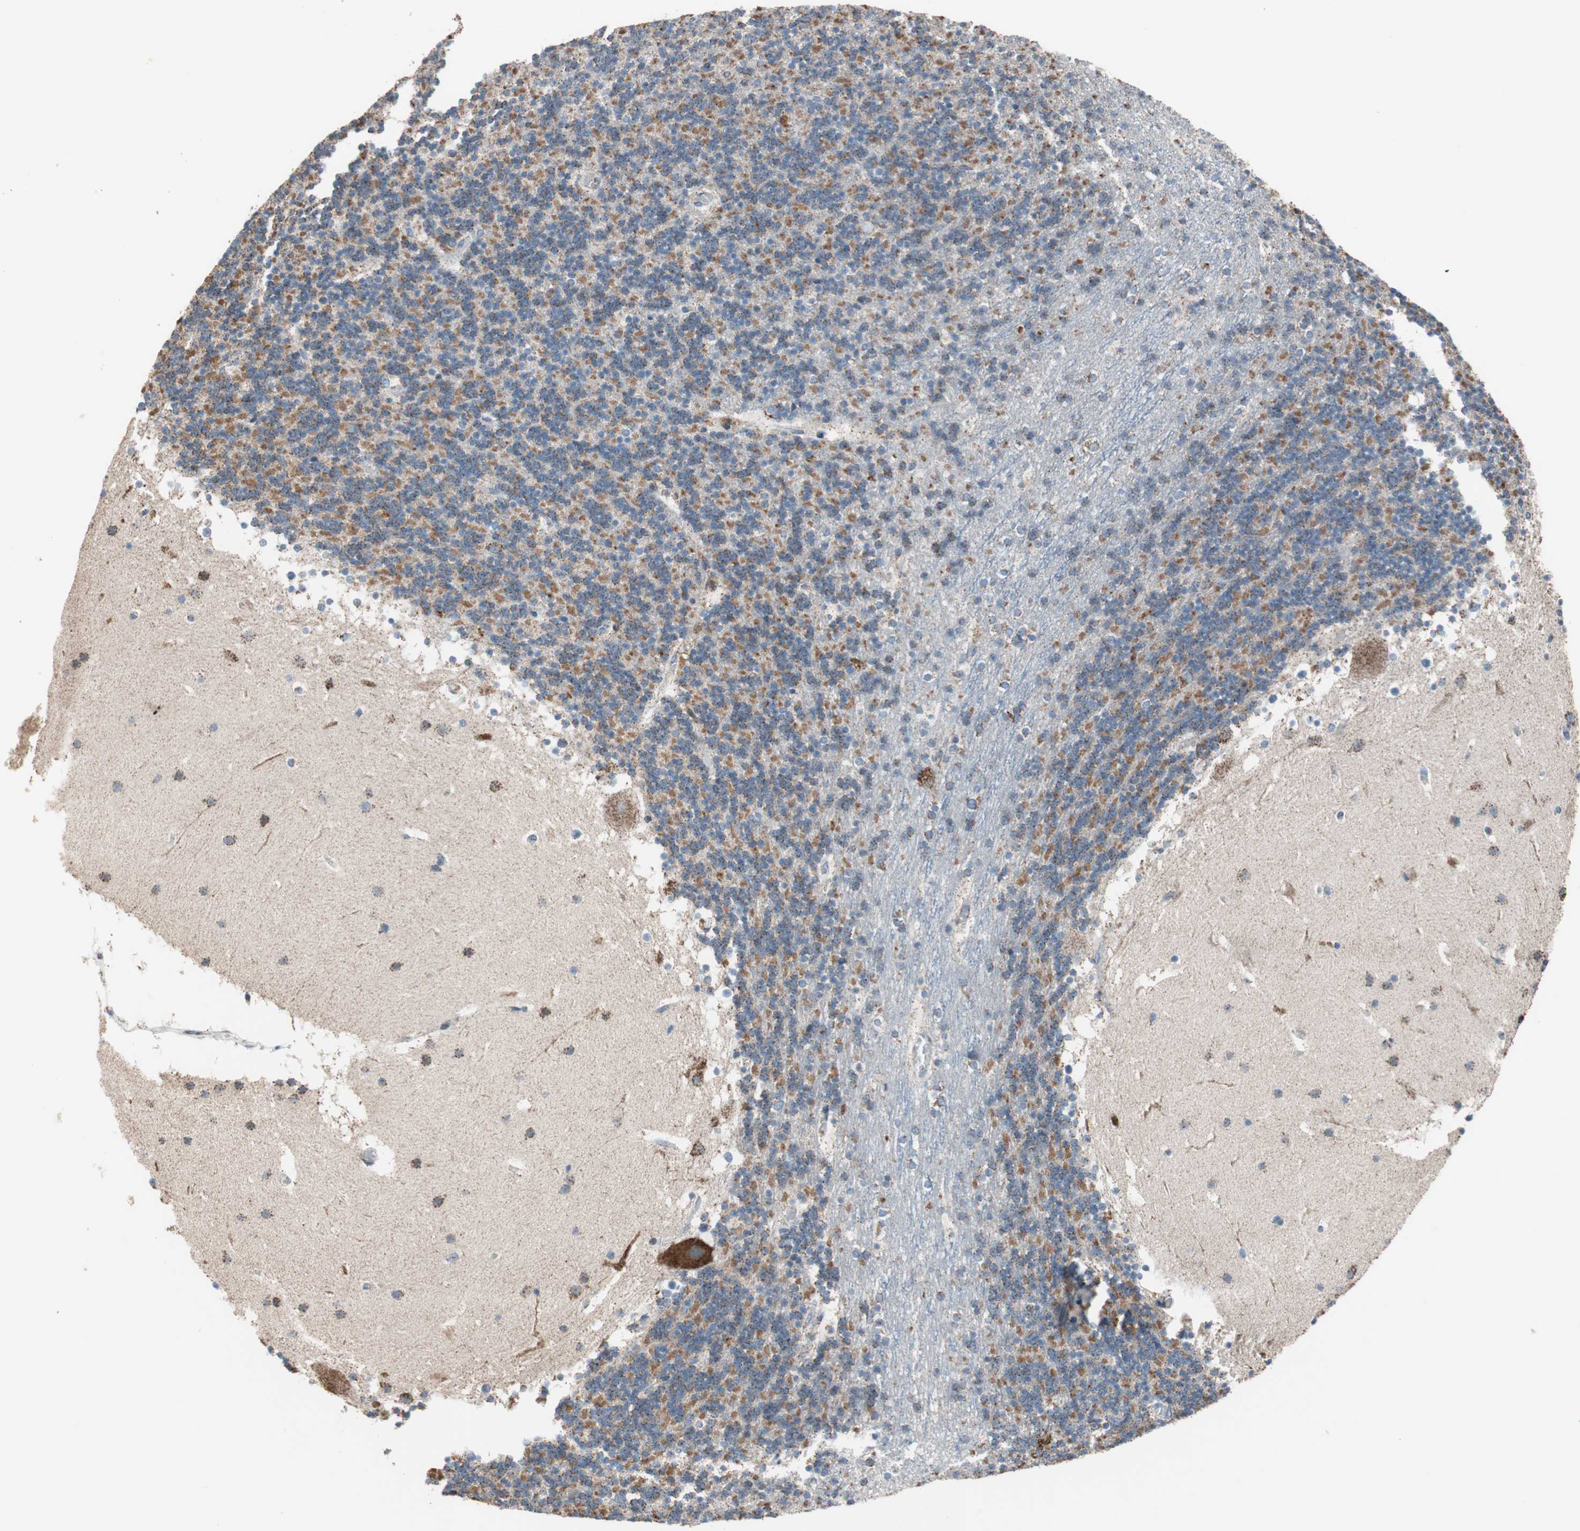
{"staining": {"intensity": "moderate", "quantity": "25%-75%", "location": "cytoplasmic/membranous"}, "tissue": "cerebellum", "cell_type": "Cells in granular layer", "image_type": "normal", "snomed": [{"axis": "morphology", "description": "Normal tissue, NOS"}, {"axis": "topography", "description": "Cerebellum"}], "caption": "Immunohistochemistry of benign cerebellum demonstrates medium levels of moderate cytoplasmic/membranous staining in about 25%-75% of cells in granular layer.", "gene": "PCSK4", "patient": {"sex": "male", "age": 45}}